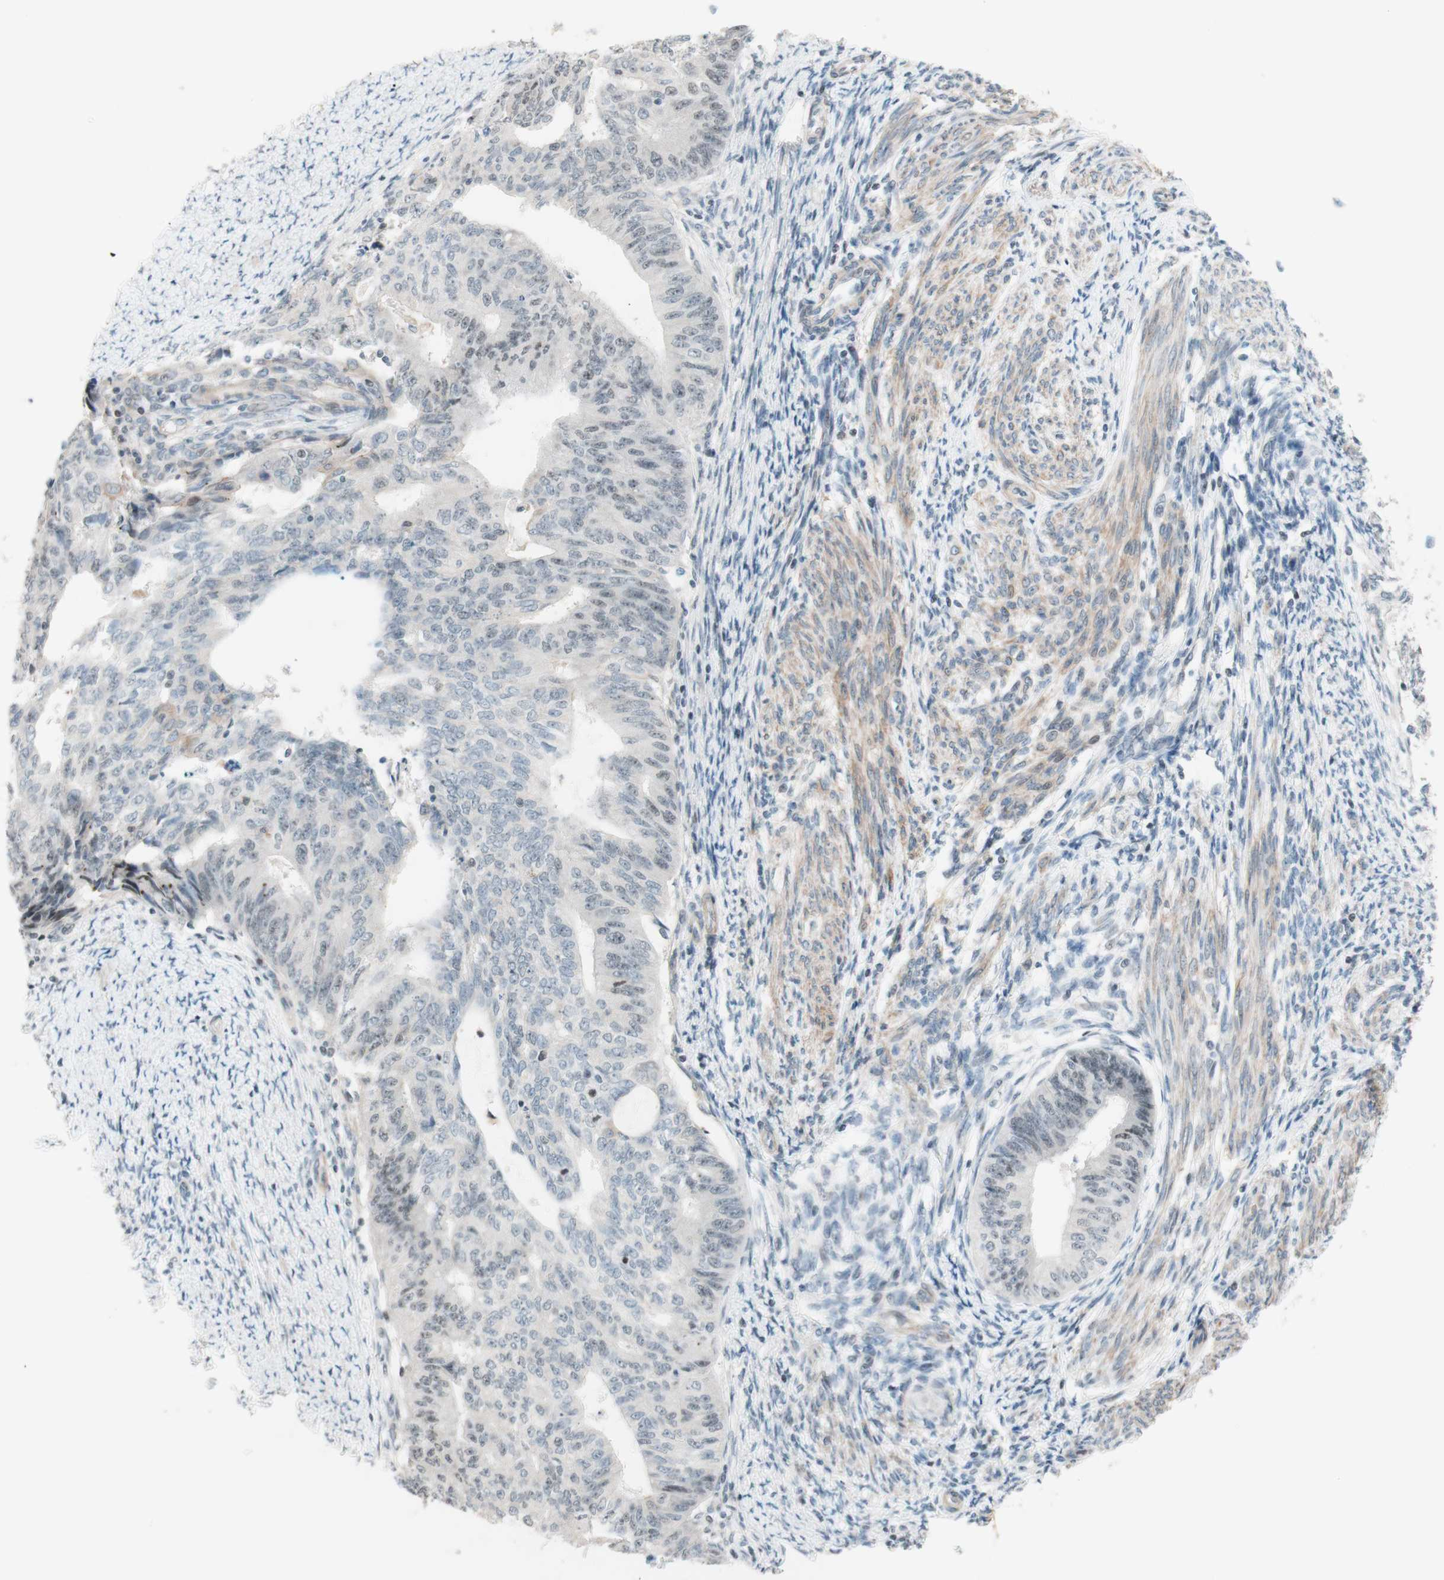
{"staining": {"intensity": "weak", "quantity": "25%-75%", "location": "nuclear"}, "tissue": "endometrial cancer", "cell_type": "Tumor cells", "image_type": "cancer", "snomed": [{"axis": "morphology", "description": "Adenocarcinoma, NOS"}, {"axis": "topography", "description": "Endometrium"}], "caption": "A histopathology image of endometrial cancer stained for a protein shows weak nuclear brown staining in tumor cells. The staining was performed using DAB to visualize the protein expression in brown, while the nuclei were stained in blue with hematoxylin (Magnification: 20x).", "gene": "JPH1", "patient": {"sex": "female", "age": 32}}